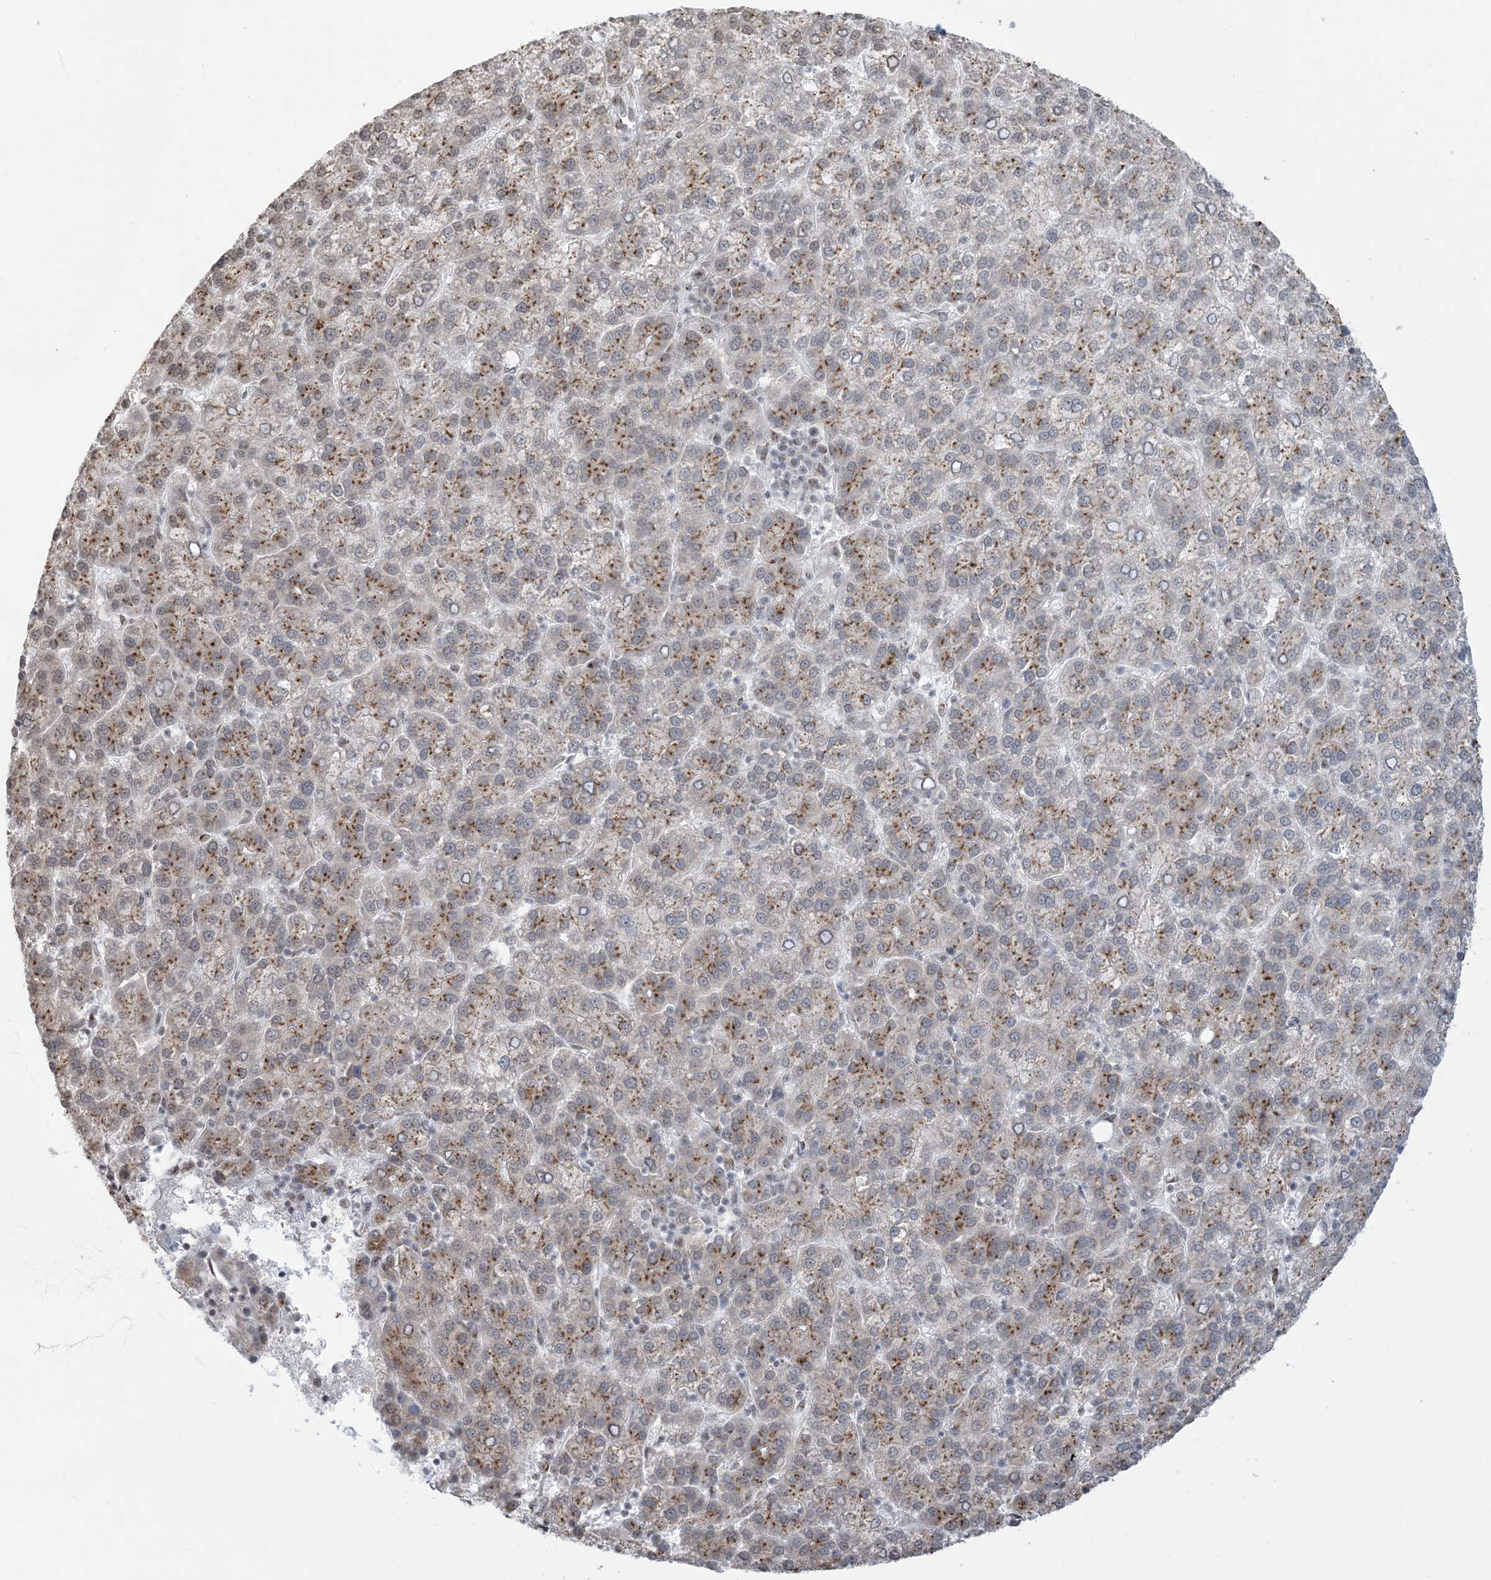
{"staining": {"intensity": "moderate", "quantity": ">75%", "location": "cytoplasmic/membranous"}, "tissue": "liver cancer", "cell_type": "Tumor cells", "image_type": "cancer", "snomed": [{"axis": "morphology", "description": "Carcinoma, Hepatocellular, NOS"}, {"axis": "topography", "description": "Liver"}], "caption": "Immunohistochemical staining of liver cancer demonstrates medium levels of moderate cytoplasmic/membranous staining in approximately >75% of tumor cells. The staining was performed using DAB (3,3'-diaminobenzidine) to visualize the protein expression in brown, while the nuclei were stained in blue with hematoxylin (Magnification: 20x).", "gene": "GPR107", "patient": {"sex": "female", "age": 58}}